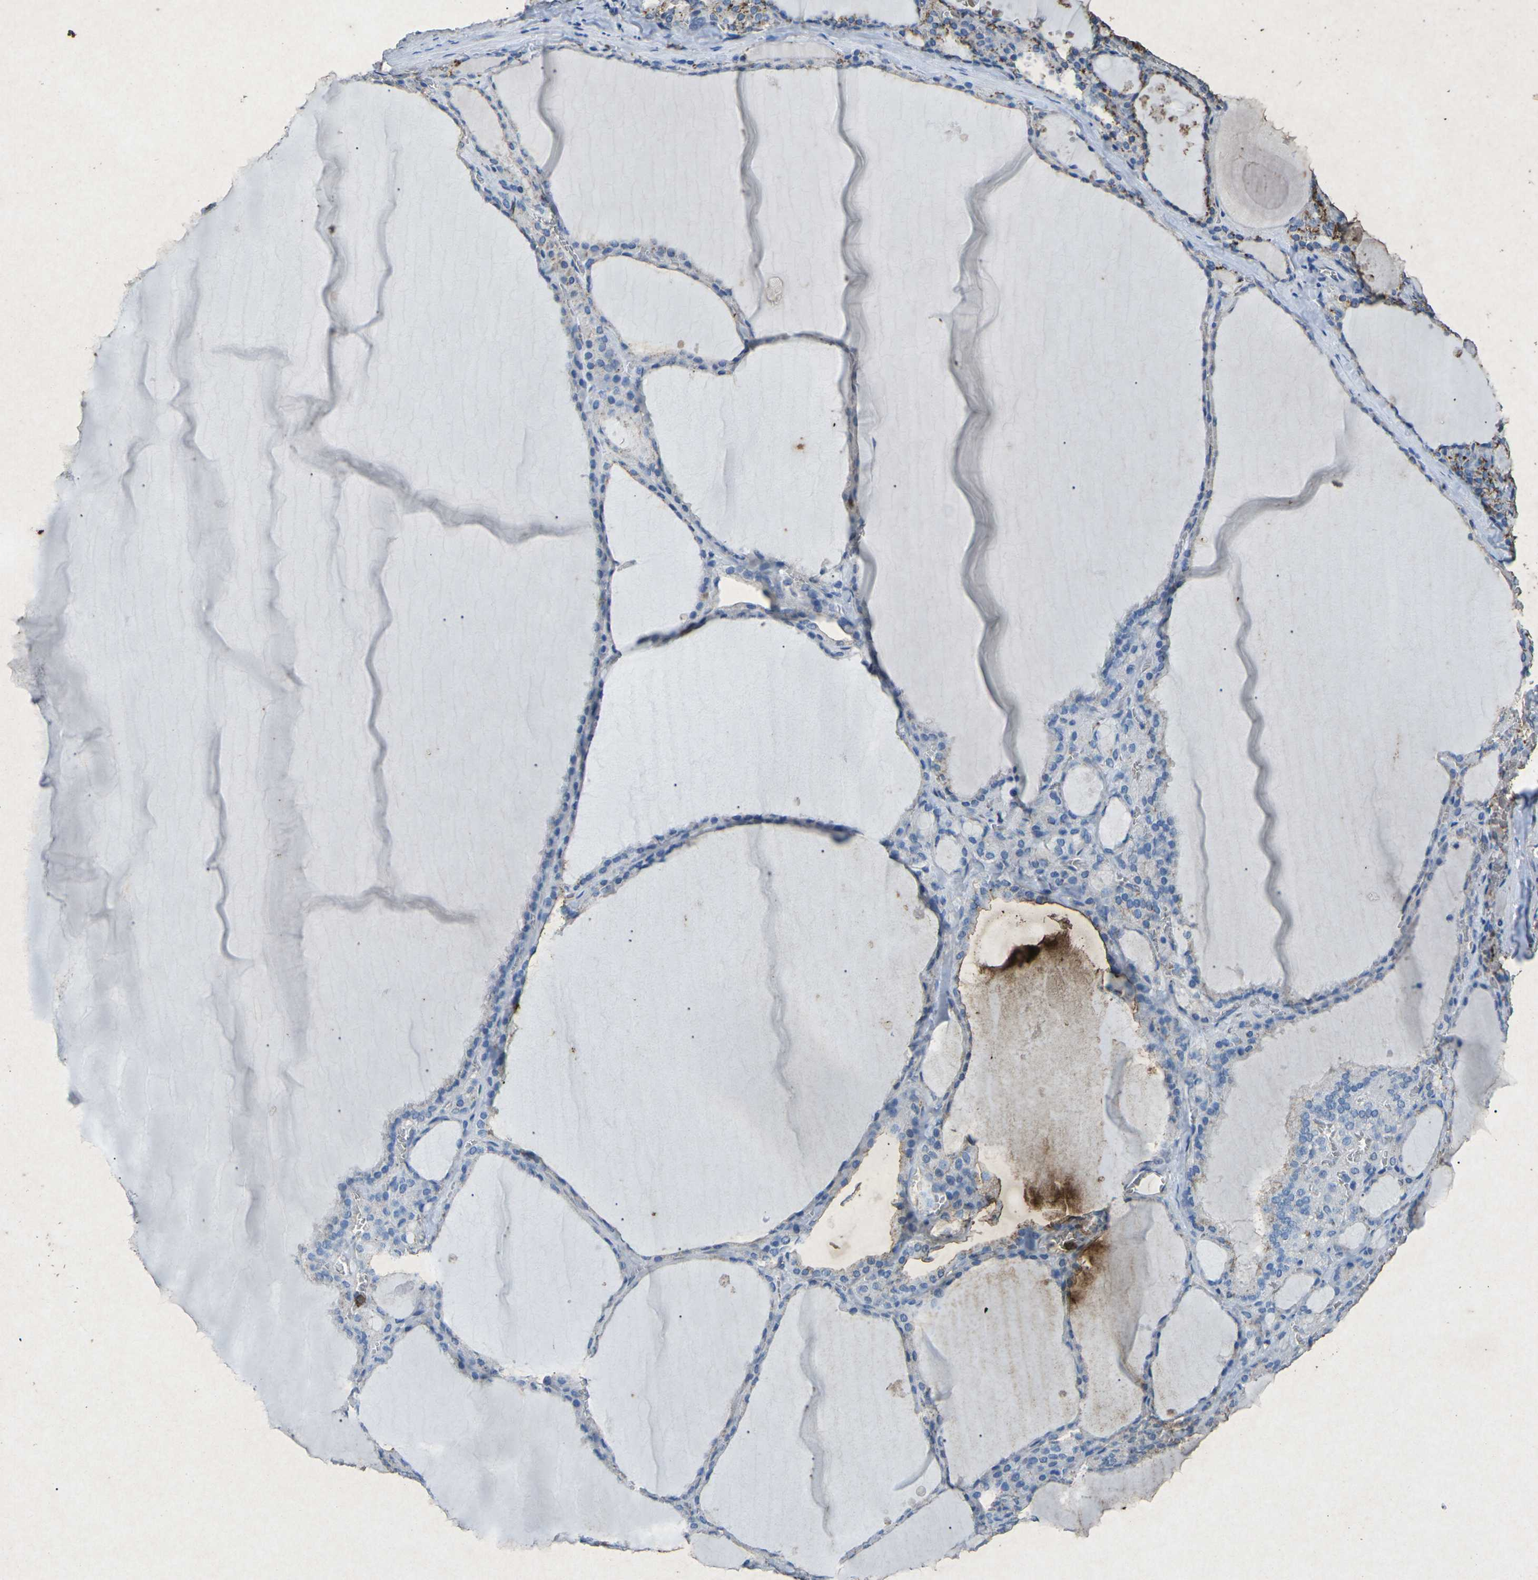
{"staining": {"intensity": "weak", "quantity": "<25%", "location": "cytoplasmic/membranous"}, "tissue": "thyroid gland", "cell_type": "Glandular cells", "image_type": "normal", "snomed": [{"axis": "morphology", "description": "Normal tissue, NOS"}, {"axis": "topography", "description": "Thyroid gland"}], "caption": "This image is of benign thyroid gland stained with IHC to label a protein in brown with the nuclei are counter-stained blue. There is no expression in glandular cells. (DAB immunohistochemistry (IHC), high magnification).", "gene": "CTAGE1", "patient": {"sex": "male", "age": 56}}